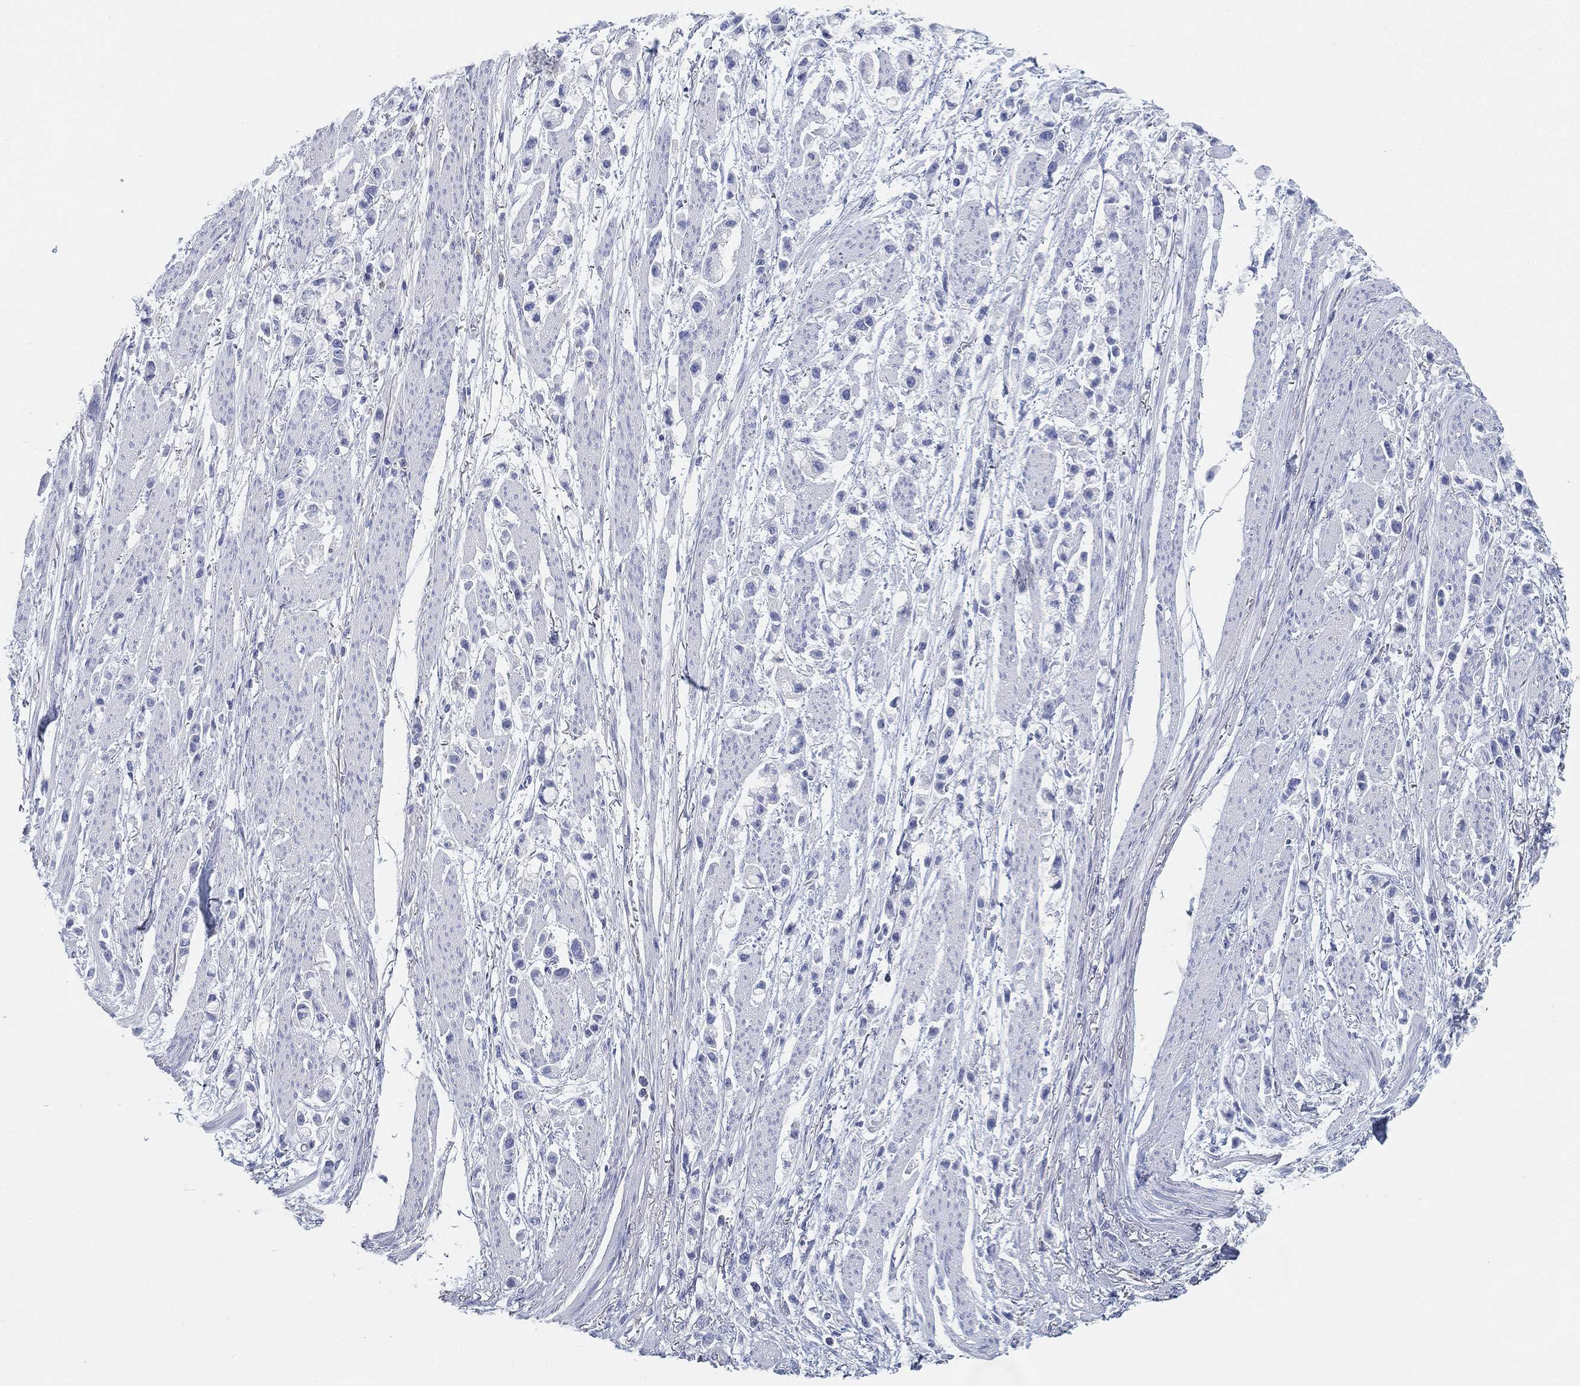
{"staining": {"intensity": "negative", "quantity": "none", "location": "none"}, "tissue": "stomach cancer", "cell_type": "Tumor cells", "image_type": "cancer", "snomed": [{"axis": "morphology", "description": "Adenocarcinoma, NOS"}, {"axis": "topography", "description": "Stomach"}], "caption": "The histopathology image exhibits no staining of tumor cells in stomach cancer (adenocarcinoma).", "gene": "GPR61", "patient": {"sex": "female", "age": 81}}